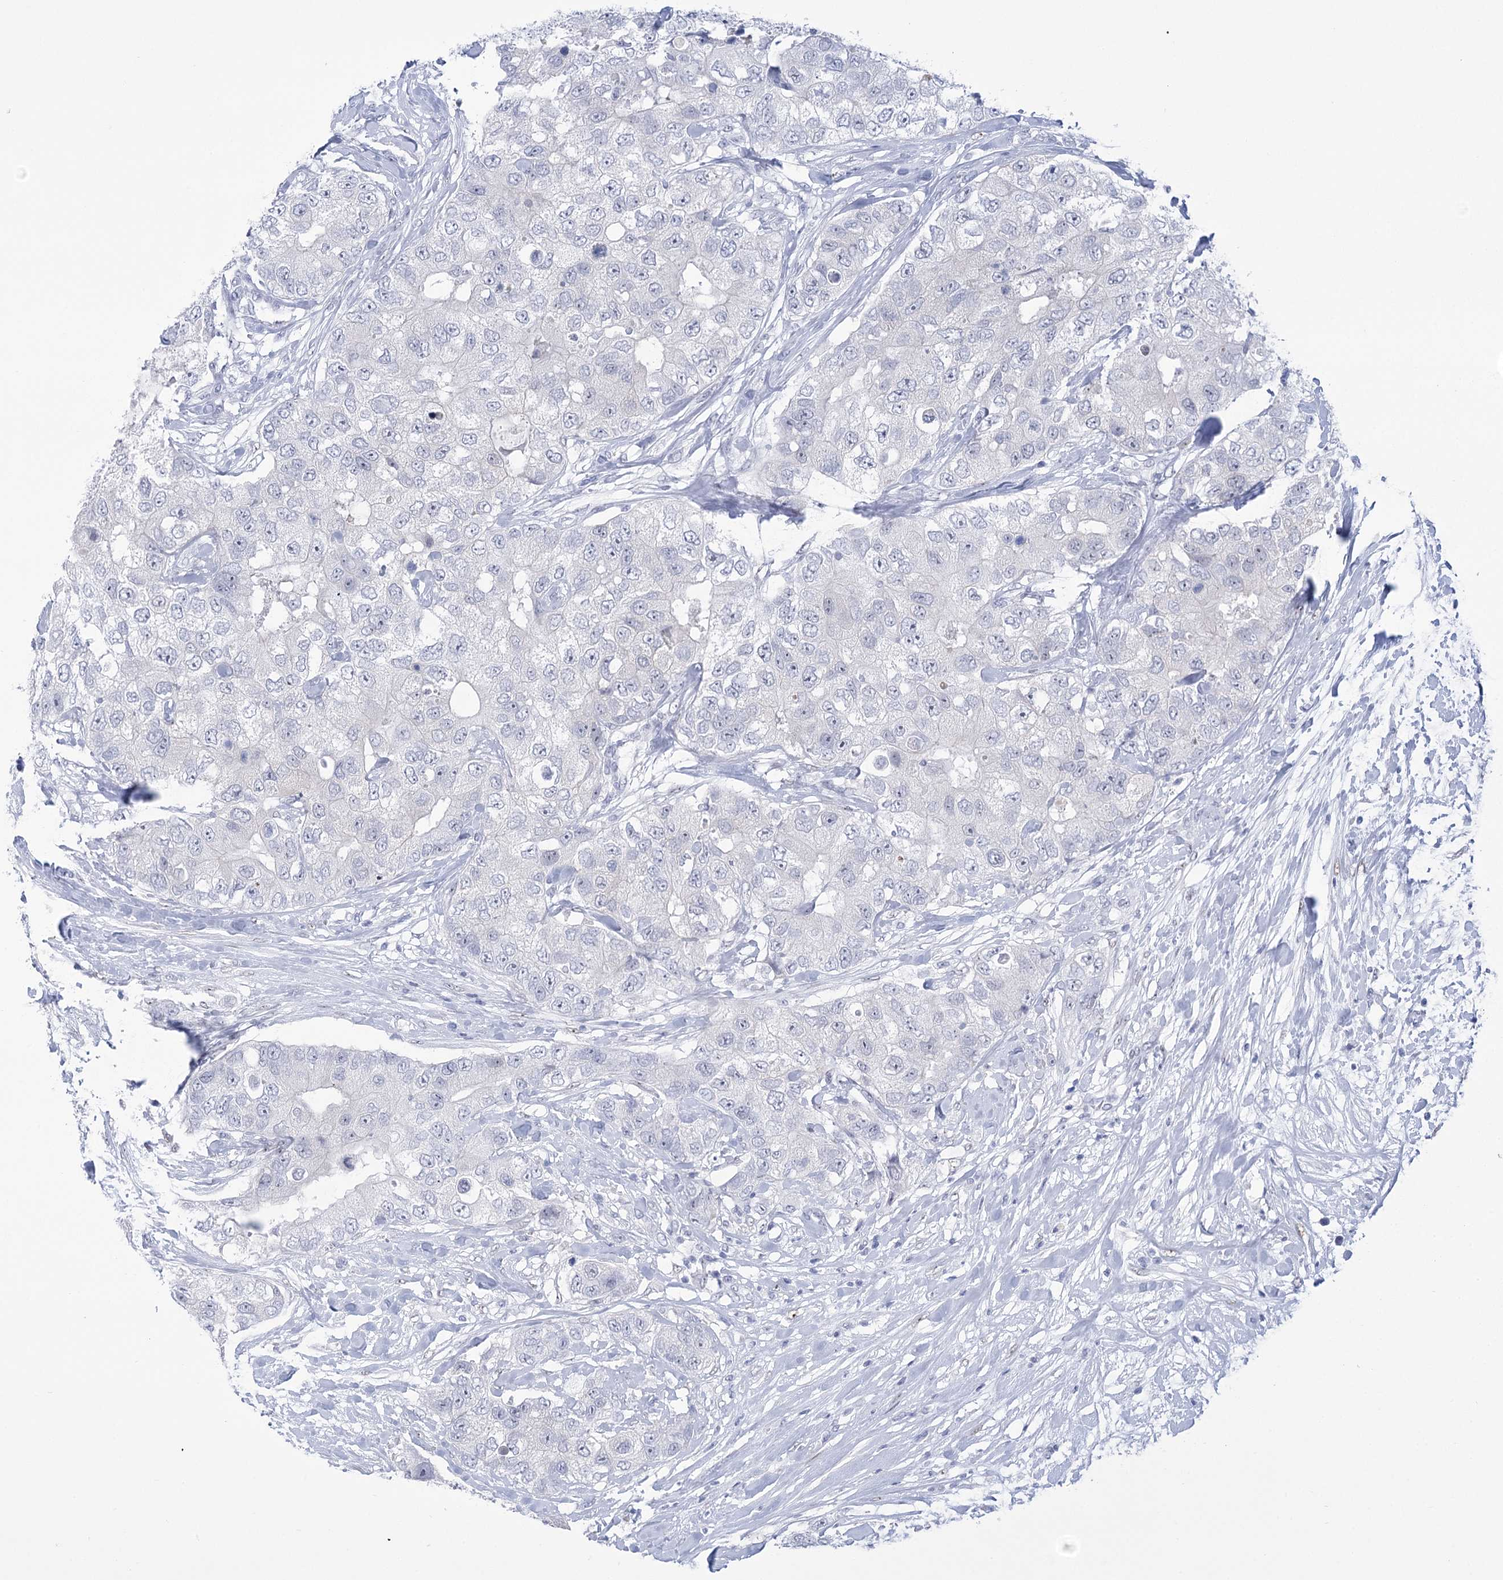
{"staining": {"intensity": "negative", "quantity": "none", "location": "none"}, "tissue": "breast cancer", "cell_type": "Tumor cells", "image_type": "cancer", "snomed": [{"axis": "morphology", "description": "Duct carcinoma"}, {"axis": "topography", "description": "Breast"}], "caption": "A high-resolution histopathology image shows immunohistochemistry (IHC) staining of breast intraductal carcinoma, which demonstrates no significant staining in tumor cells.", "gene": "HORMAD1", "patient": {"sex": "female", "age": 62}}